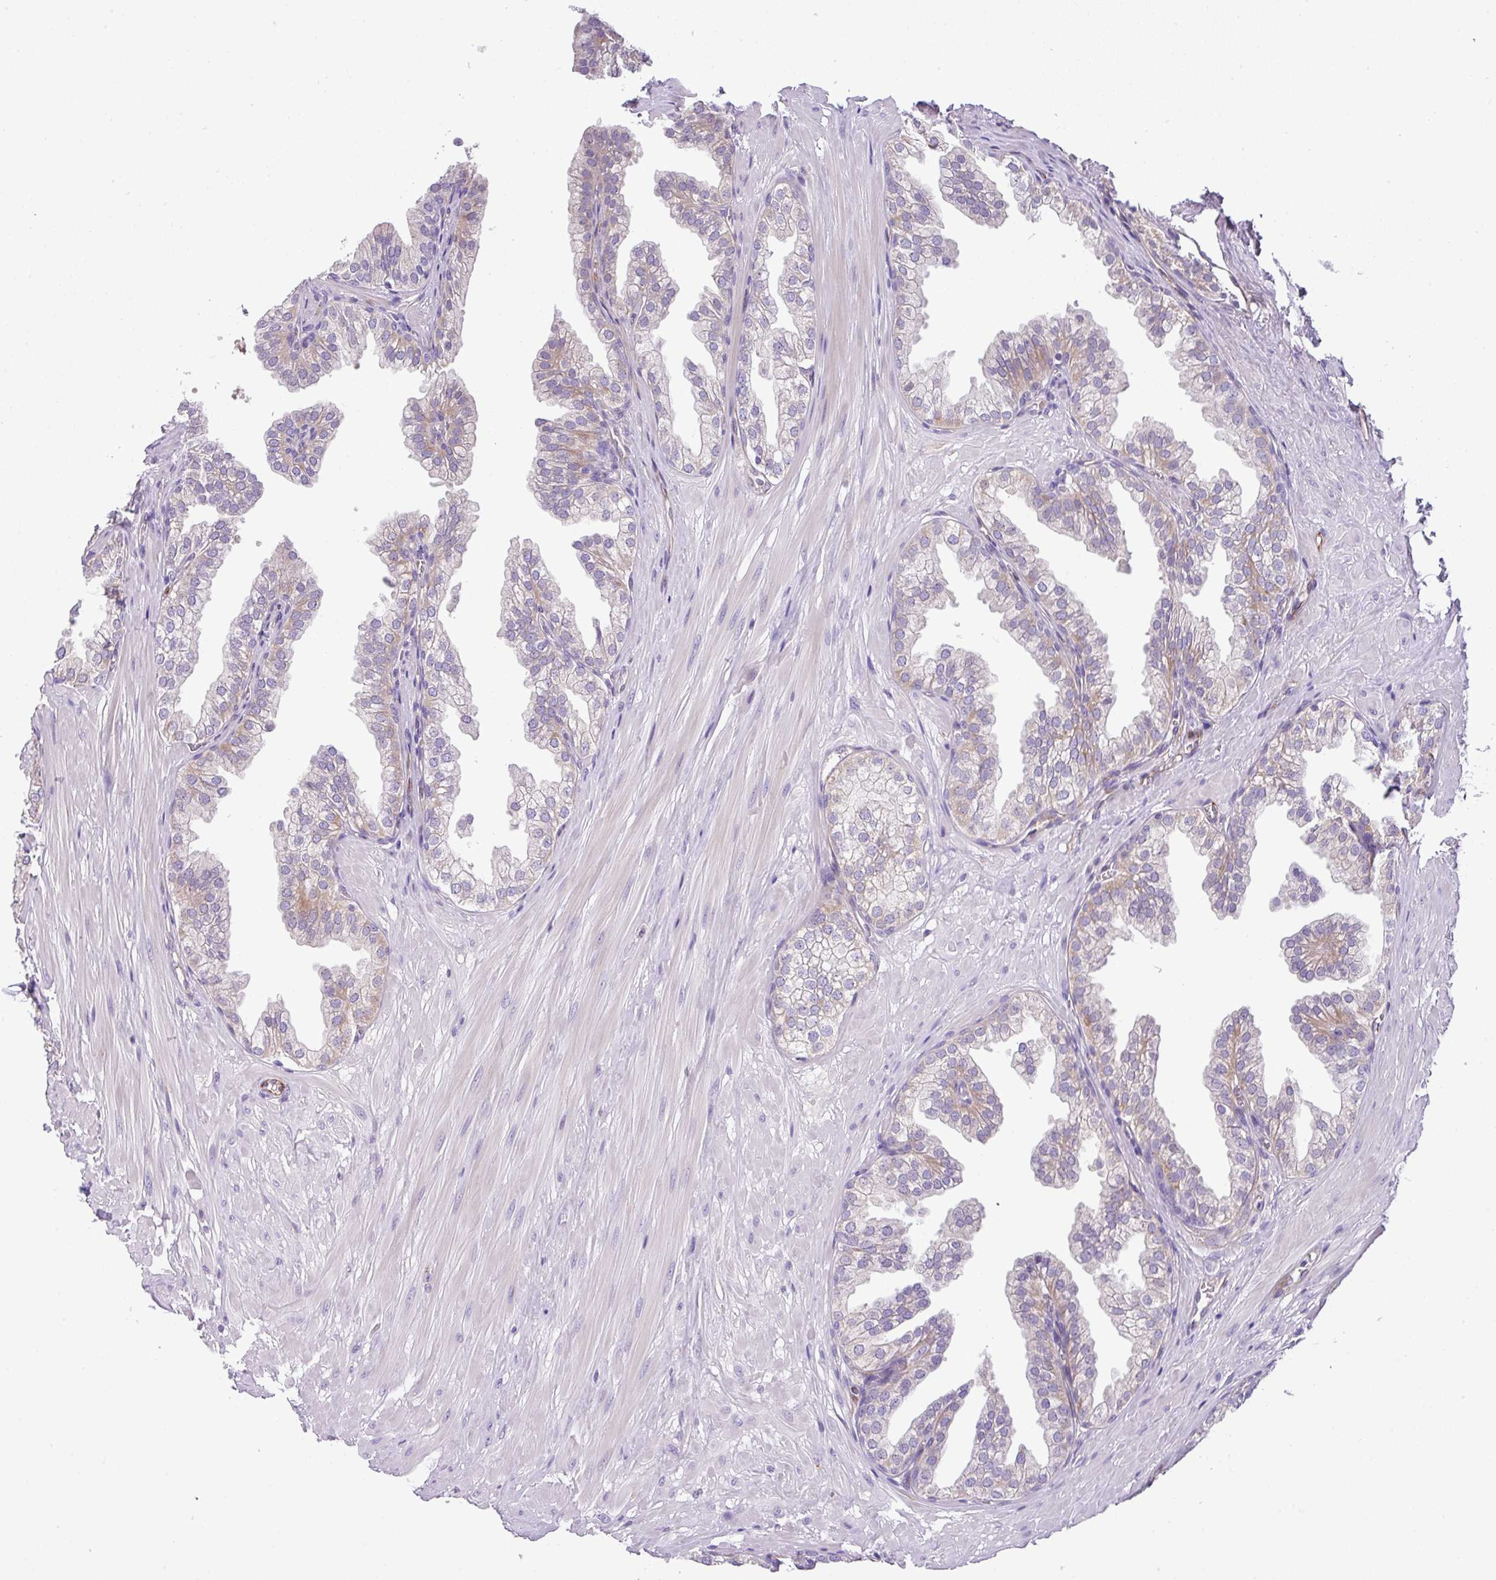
{"staining": {"intensity": "moderate", "quantity": "<25%", "location": "cytoplasmic/membranous"}, "tissue": "prostate", "cell_type": "Glandular cells", "image_type": "normal", "snomed": [{"axis": "morphology", "description": "Normal tissue, NOS"}, {"axis": "topography", "description": "Prostate"}, {"axis": "topography", "description": "Peripheral nerve tissue"}], "caption": "Brown immunohistochemical staining in benign human prostate exhibits moderate cytoplasmic/membranous expression in approximately <25% of glandular cells. (IHC, brightfield microscopy, high magnification).", "gene": "ENSG00000273748", "patient": {"sex": "male", "age": 55}}